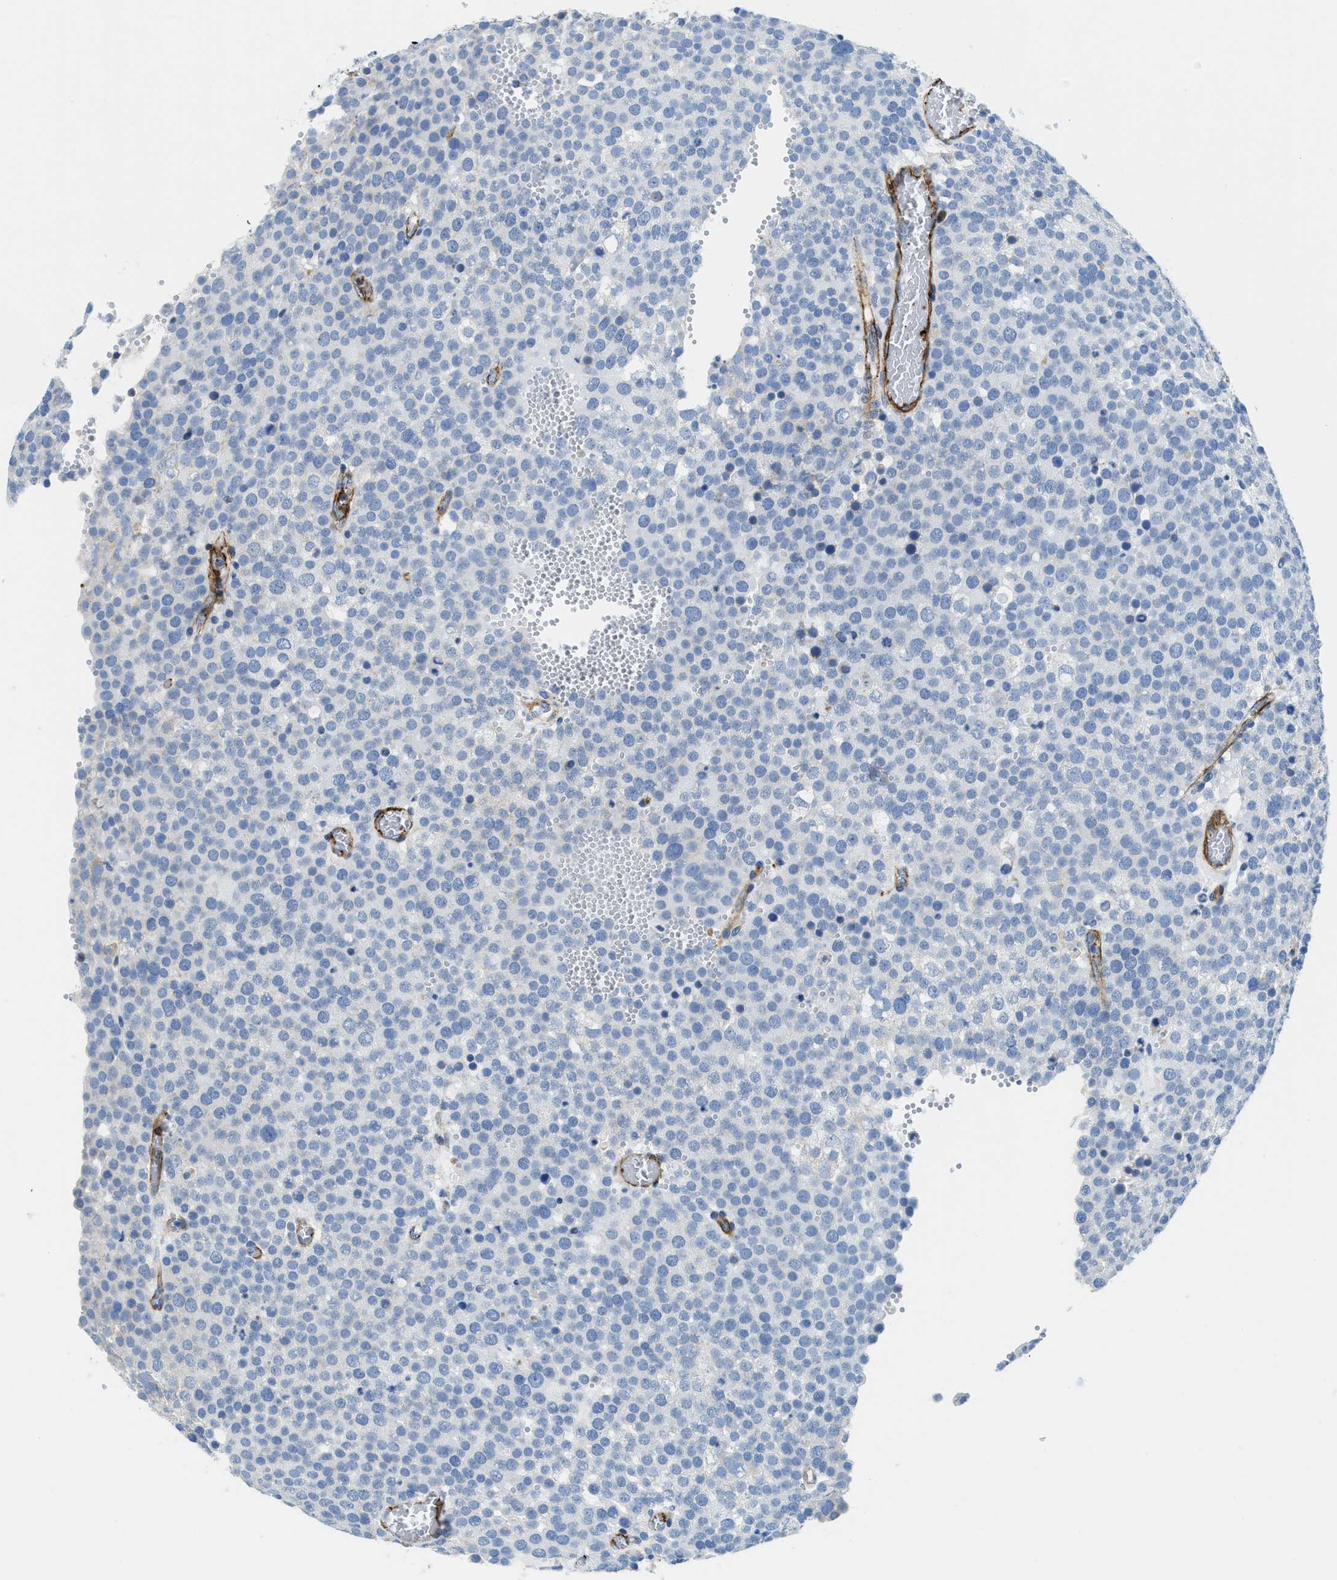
{"staining": {"intensity": "negative", "quantity": "none", "location": "none"}, "tissue": "testis cancer", "cell_type": "Tumor cells", "image_type": "cancer", "snomed": [{"axis": "morphology", "description": "Normal tissue, NOS"}, {"axis": "morphology", "description": "Seminoma, NOS"}, {"axis": "topography", "description": "Testis"}], "caption": "An IHC histopathology image of testis cancer (seminoma) is shown. There is no staining in tumor cells of testis cancer (seminoma).", "gene": "CUTA", "patient": {"sex": "male", "age": 71}}